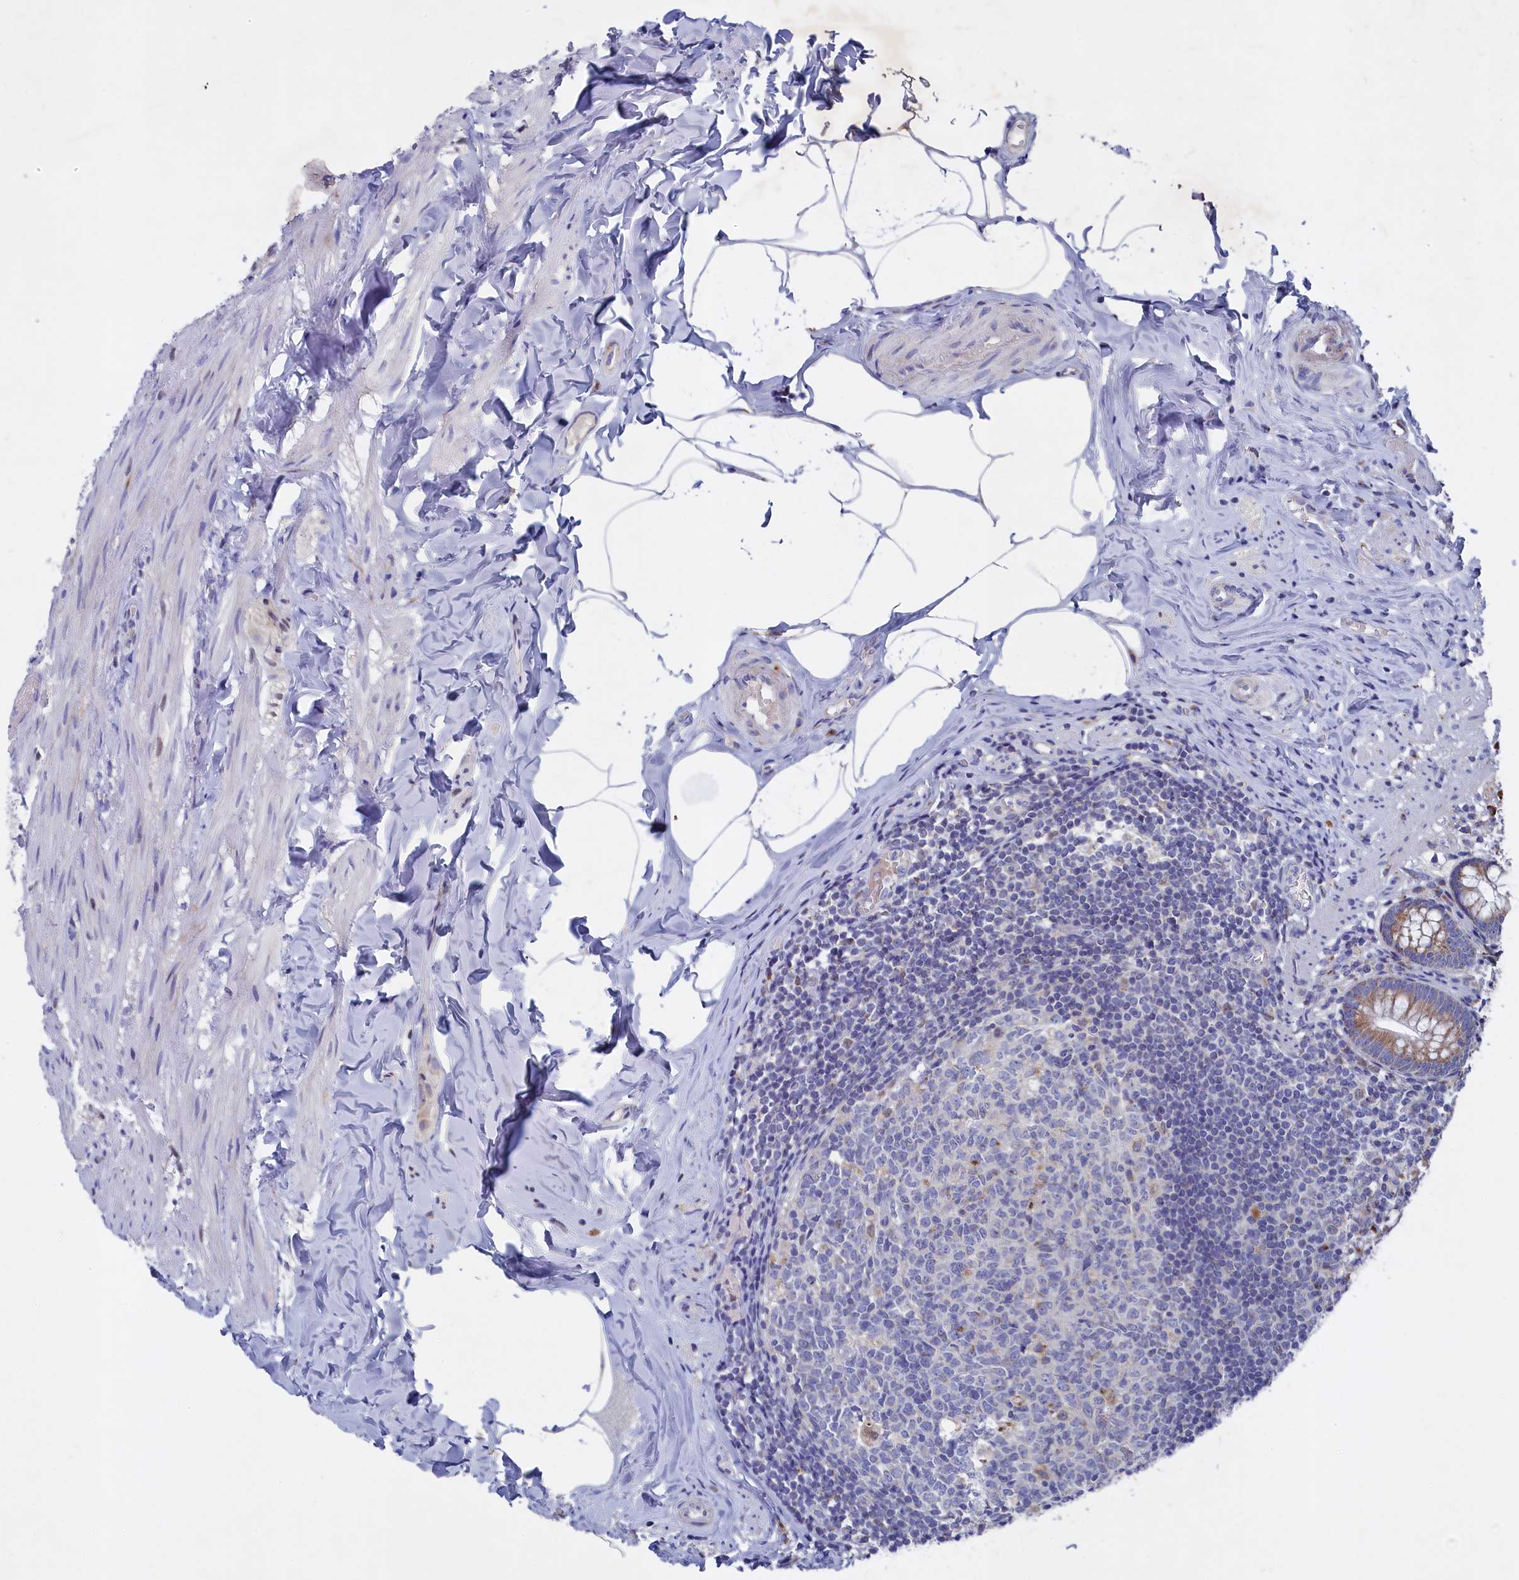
{"staining": {"intensity": "moderate", "quantity": ">75%", "location": "cytoplasmic/membranous"}, "tissue": "appendix", "cell_type": "Glandular cells", "image_type": "normal", "snomed": [{"axis": "morphology", "description": "Normal tissue, NOS"}, {"axis": "topography", "description": "Appendix"}], "caption": "Glandular cells demonstrate medium levels of moderate cytoplasmic/membranous positivity in about >75% of cells in unremarkable human appendix.", "gene": "GPR108", "patient": {"sex": "male", "age": 55}}